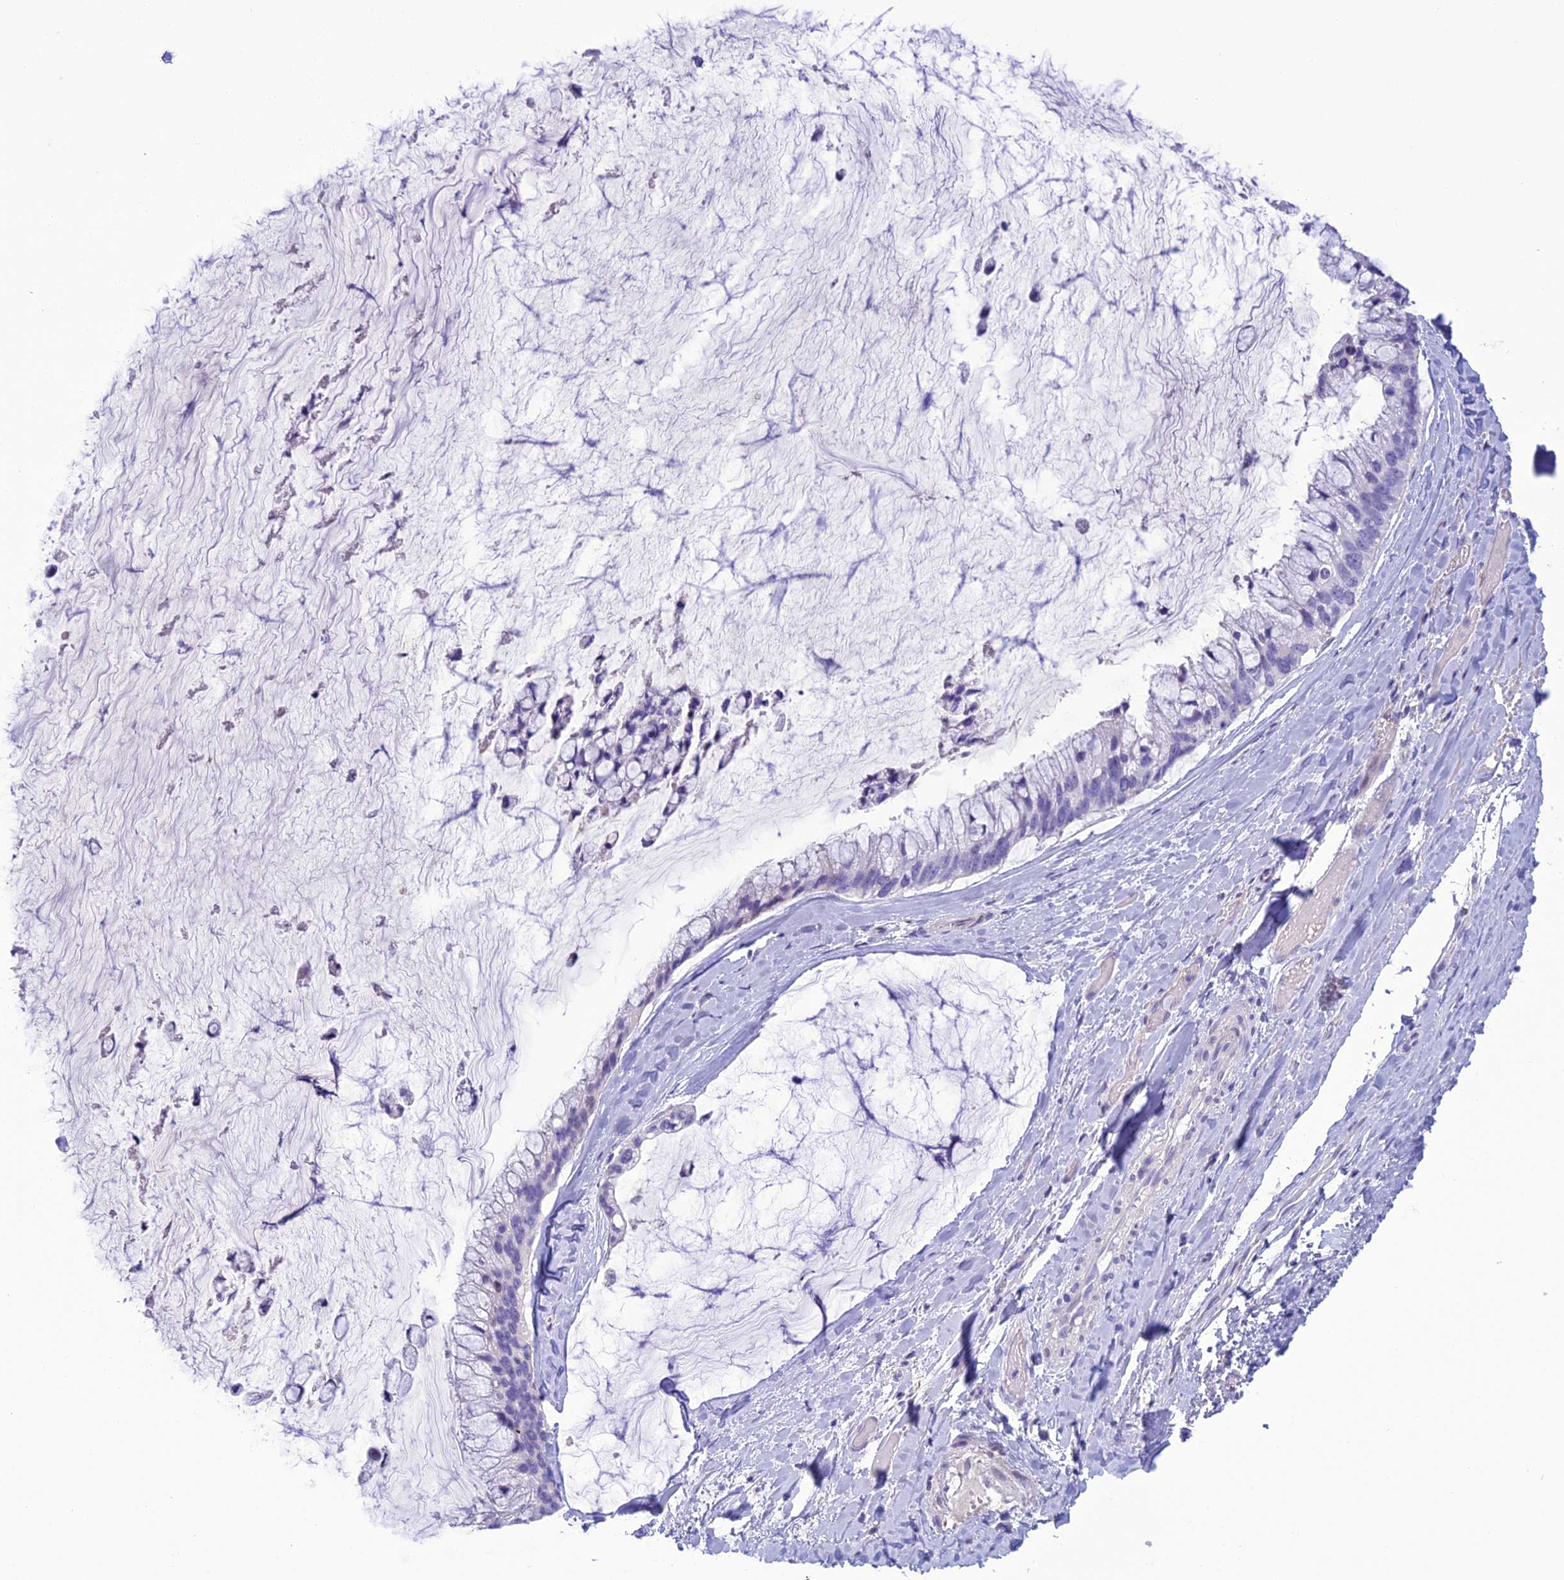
{"staining": {"intensity": "negative", "quantity": "none", "location": "none"}, "tissue": "ovarian cancer", "cell_type": "Tumor cells", "image_type": "cancer", "snomed": [{"axis": "morphology", "description": "Cystadenocarcinoma, mucinous, NOS"}, {"axis": "topography", "description": "Ovary"}], "caption": "Ovarian cancer (mucinous cystadenocarcinoma) was stained to show a protein in brown. There is no significant expression in tumor cells. The staining is performed using DAB (3,3'-diaminobenzidine) brown chromogen with nuclei counter-stained in using hematoxylin.", "gene": "CRB2", "patient": {"sex": "female", "age": 39}}